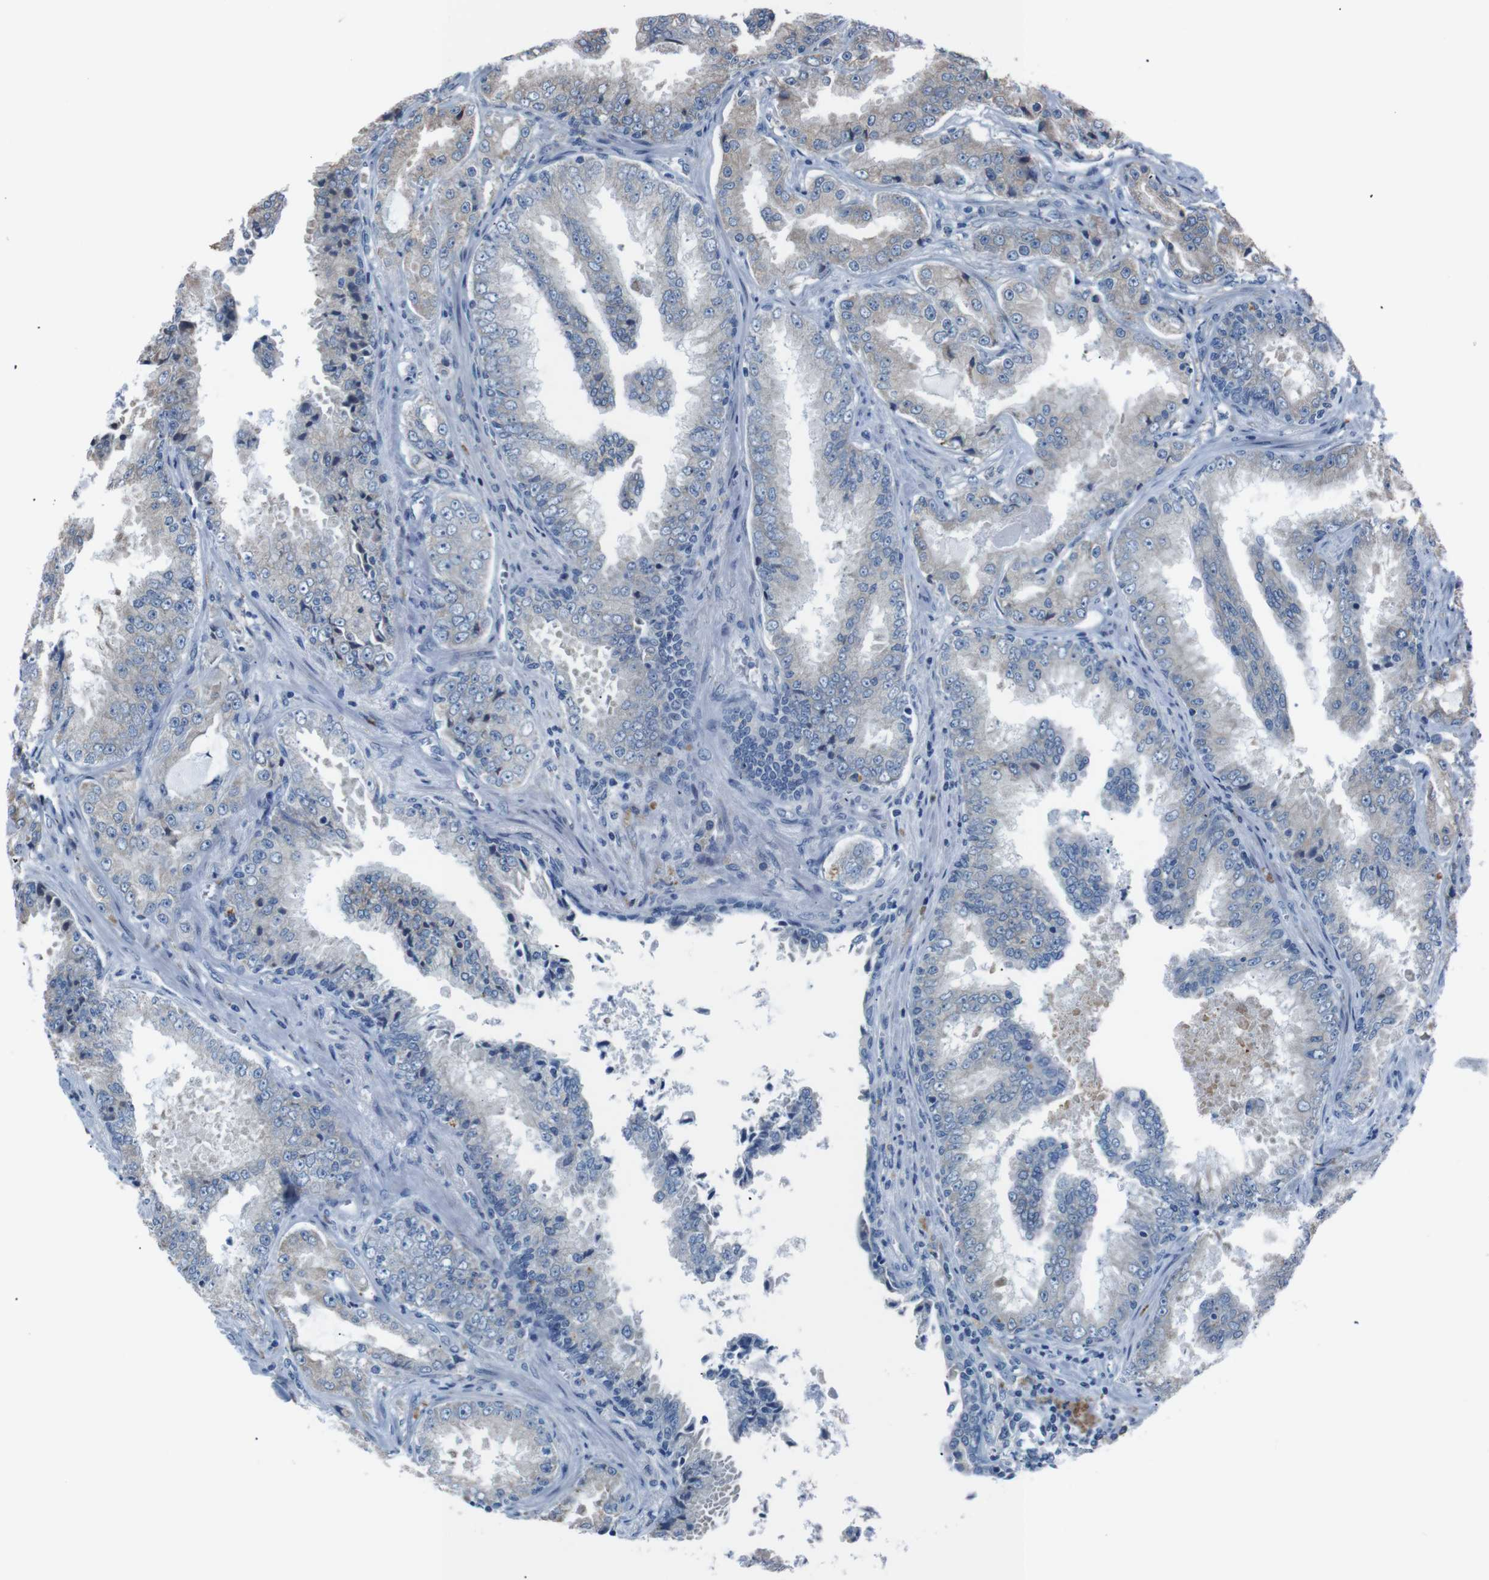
{"staining": {"intensity": "negative", "quantity": "none", "location": "none"}, "tissue": "prostate cancer", "cell_type": "Tumor cells", "image_type": "cancer", "snomed": [{"axis": "morphology", "description": "Adenocarcinoma, High grade"}, {"axis": "topography", "description": "Prostate"}], "caption": "Tumor cells are negative for brown protein staining in adenocarcinoma (high-grade) (prostate).", "gene": "SIGMAR1", "patient": {"sex": "male", "age": 73}}